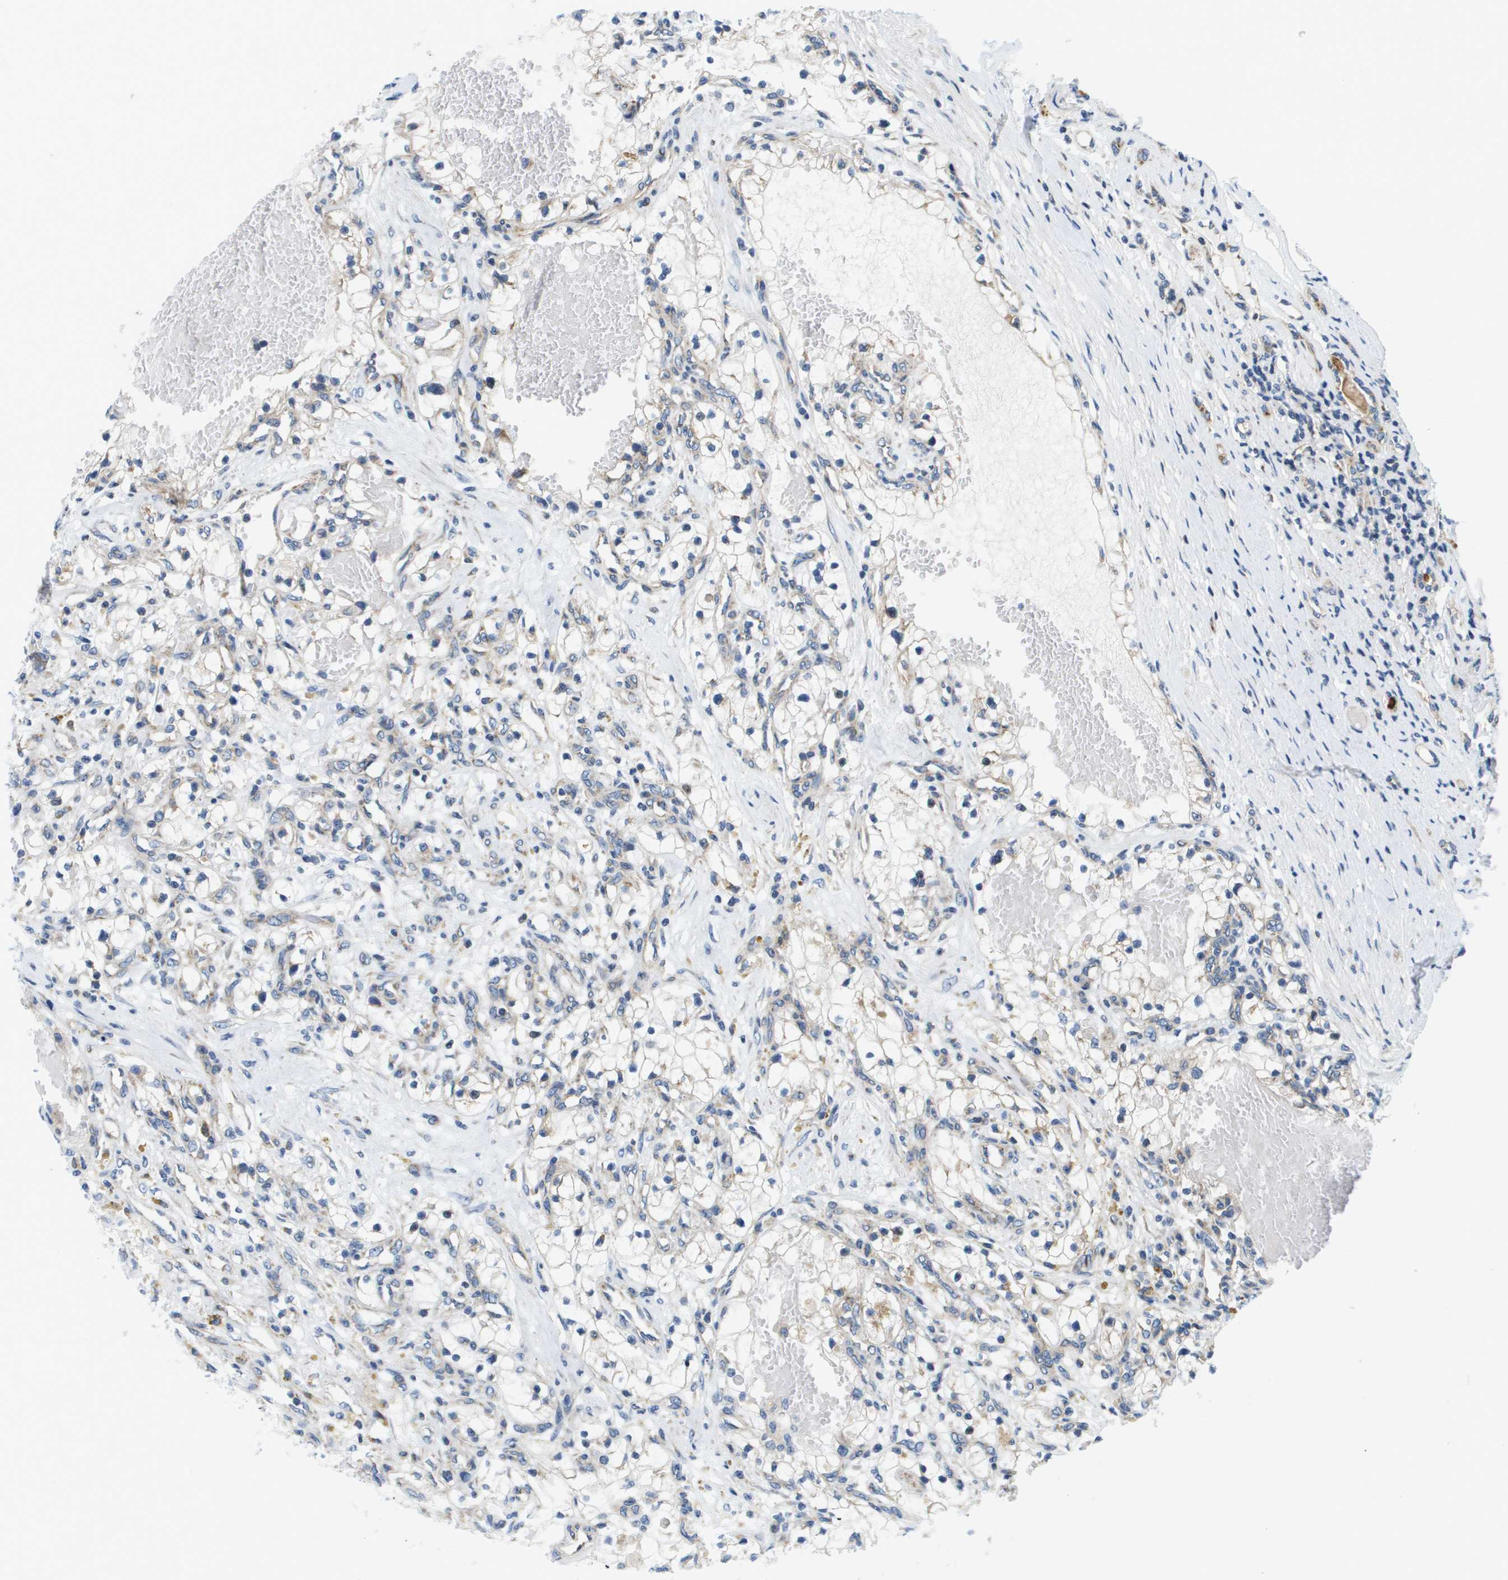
{"staining": {"intensity": "negative", "quantity": "none", "location": "none"}, "tissue": "renal cancer", "cell_type": "Tumor cells", "image_type": "cancer", "snomed": [{"axis": "morphology", "description": "Adenocarcinoma, NOS"}, {"axis": "topography", "description": "Kidney"}], "caption": "IHC of renal cancer (adenocarcinoma) reveals no expression in tumor cells.", "gene": "KRT23", "patient": {"sex": "male", "age": 68}}